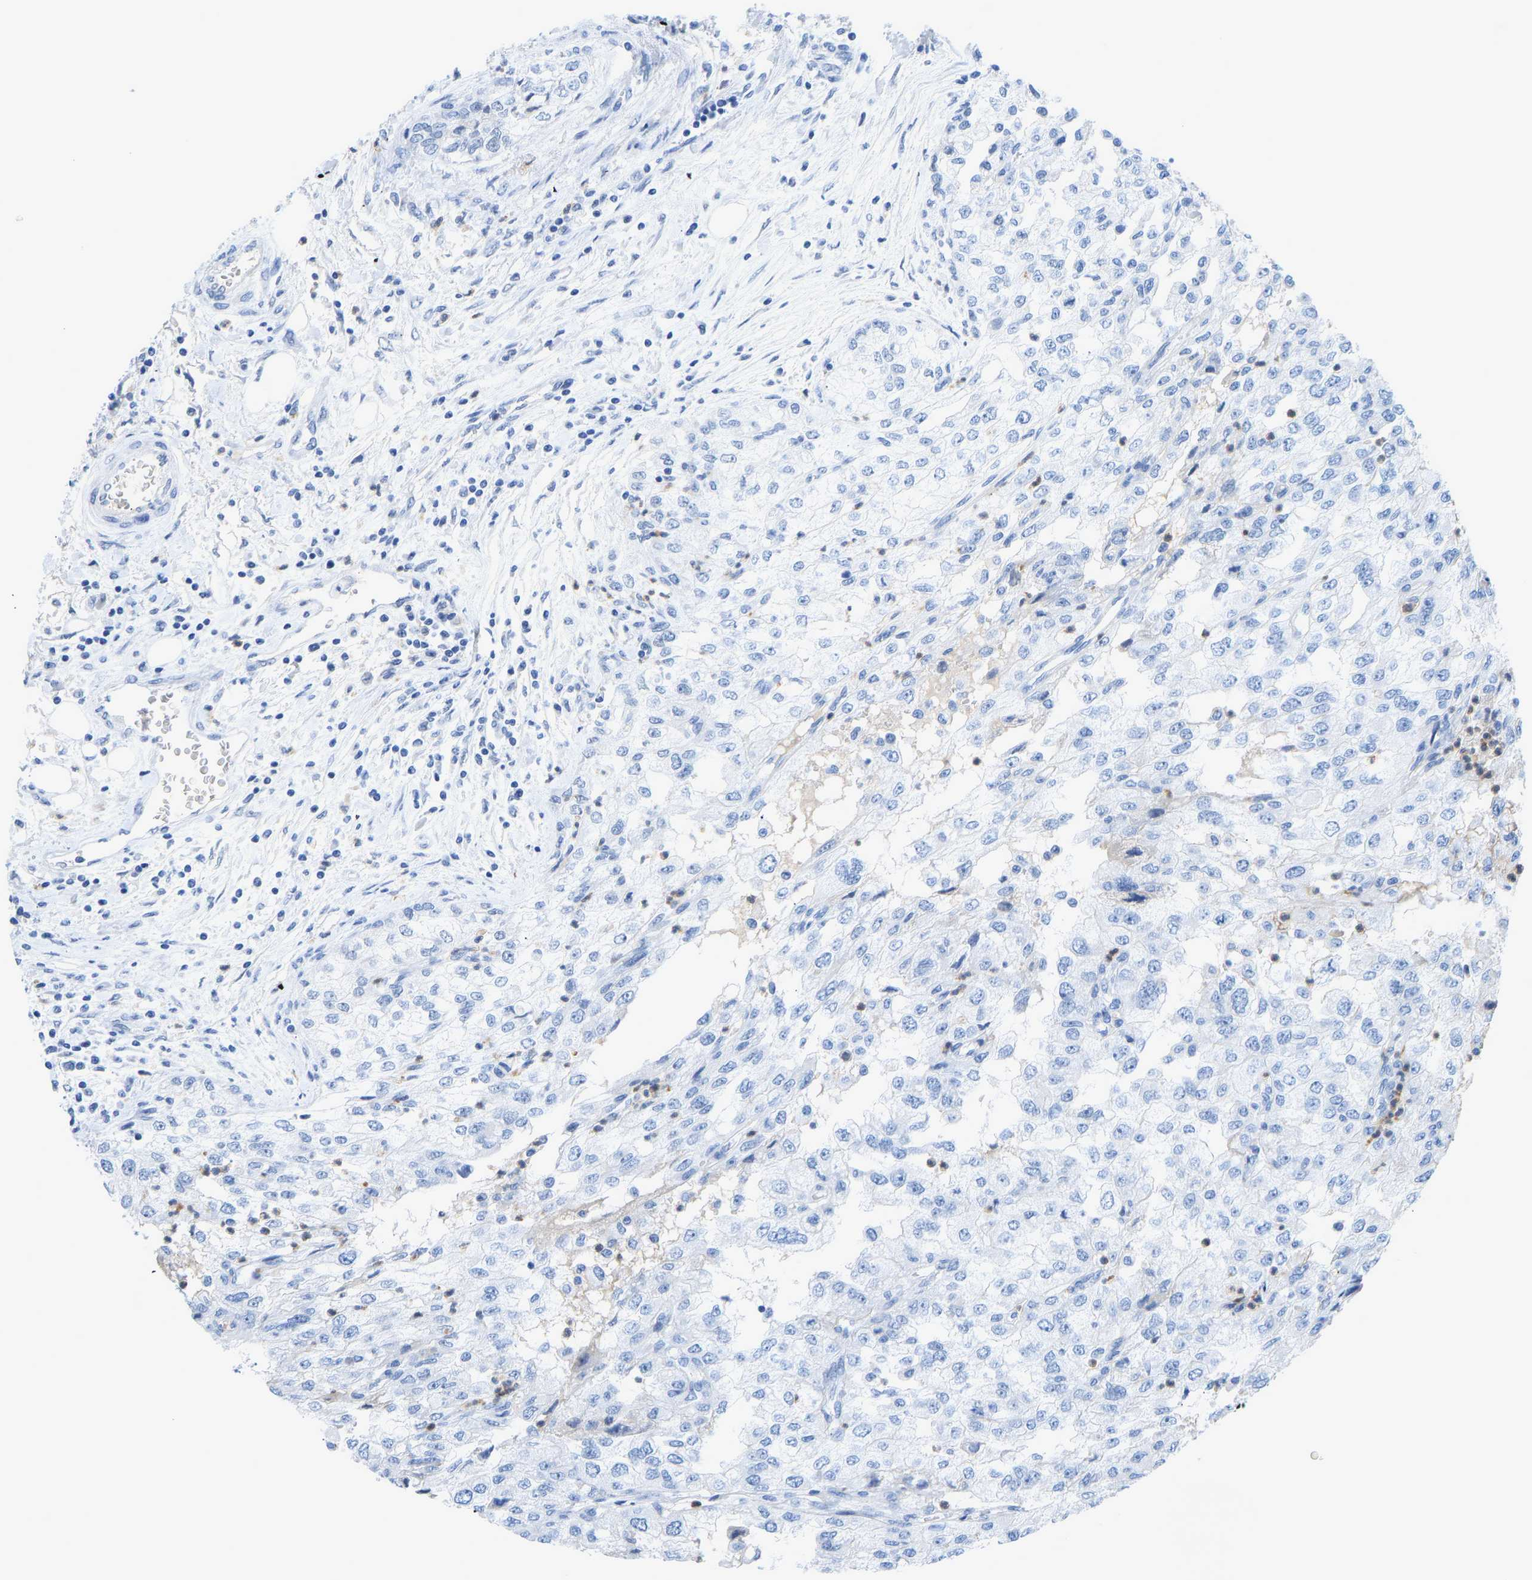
{"staining": {"intensity": "negative", "quantity": "none", "location": "none"}, "tissue": "renal cancer", "cell_type": "Tumor cells", "image_type": "cancer", "snomed": [{"axis": "morphology", "description": "Adenocarcinoma, NOS"}, {"axis": "topography", "description": "Kidney"}], "caption": "Renal cancer (adenocarcinoma) was stained to show a protein in brown. There is no significant expression in tumor cells.", "gene": "TXNDC2", "patient": {"sex": "female", "age": 54}}